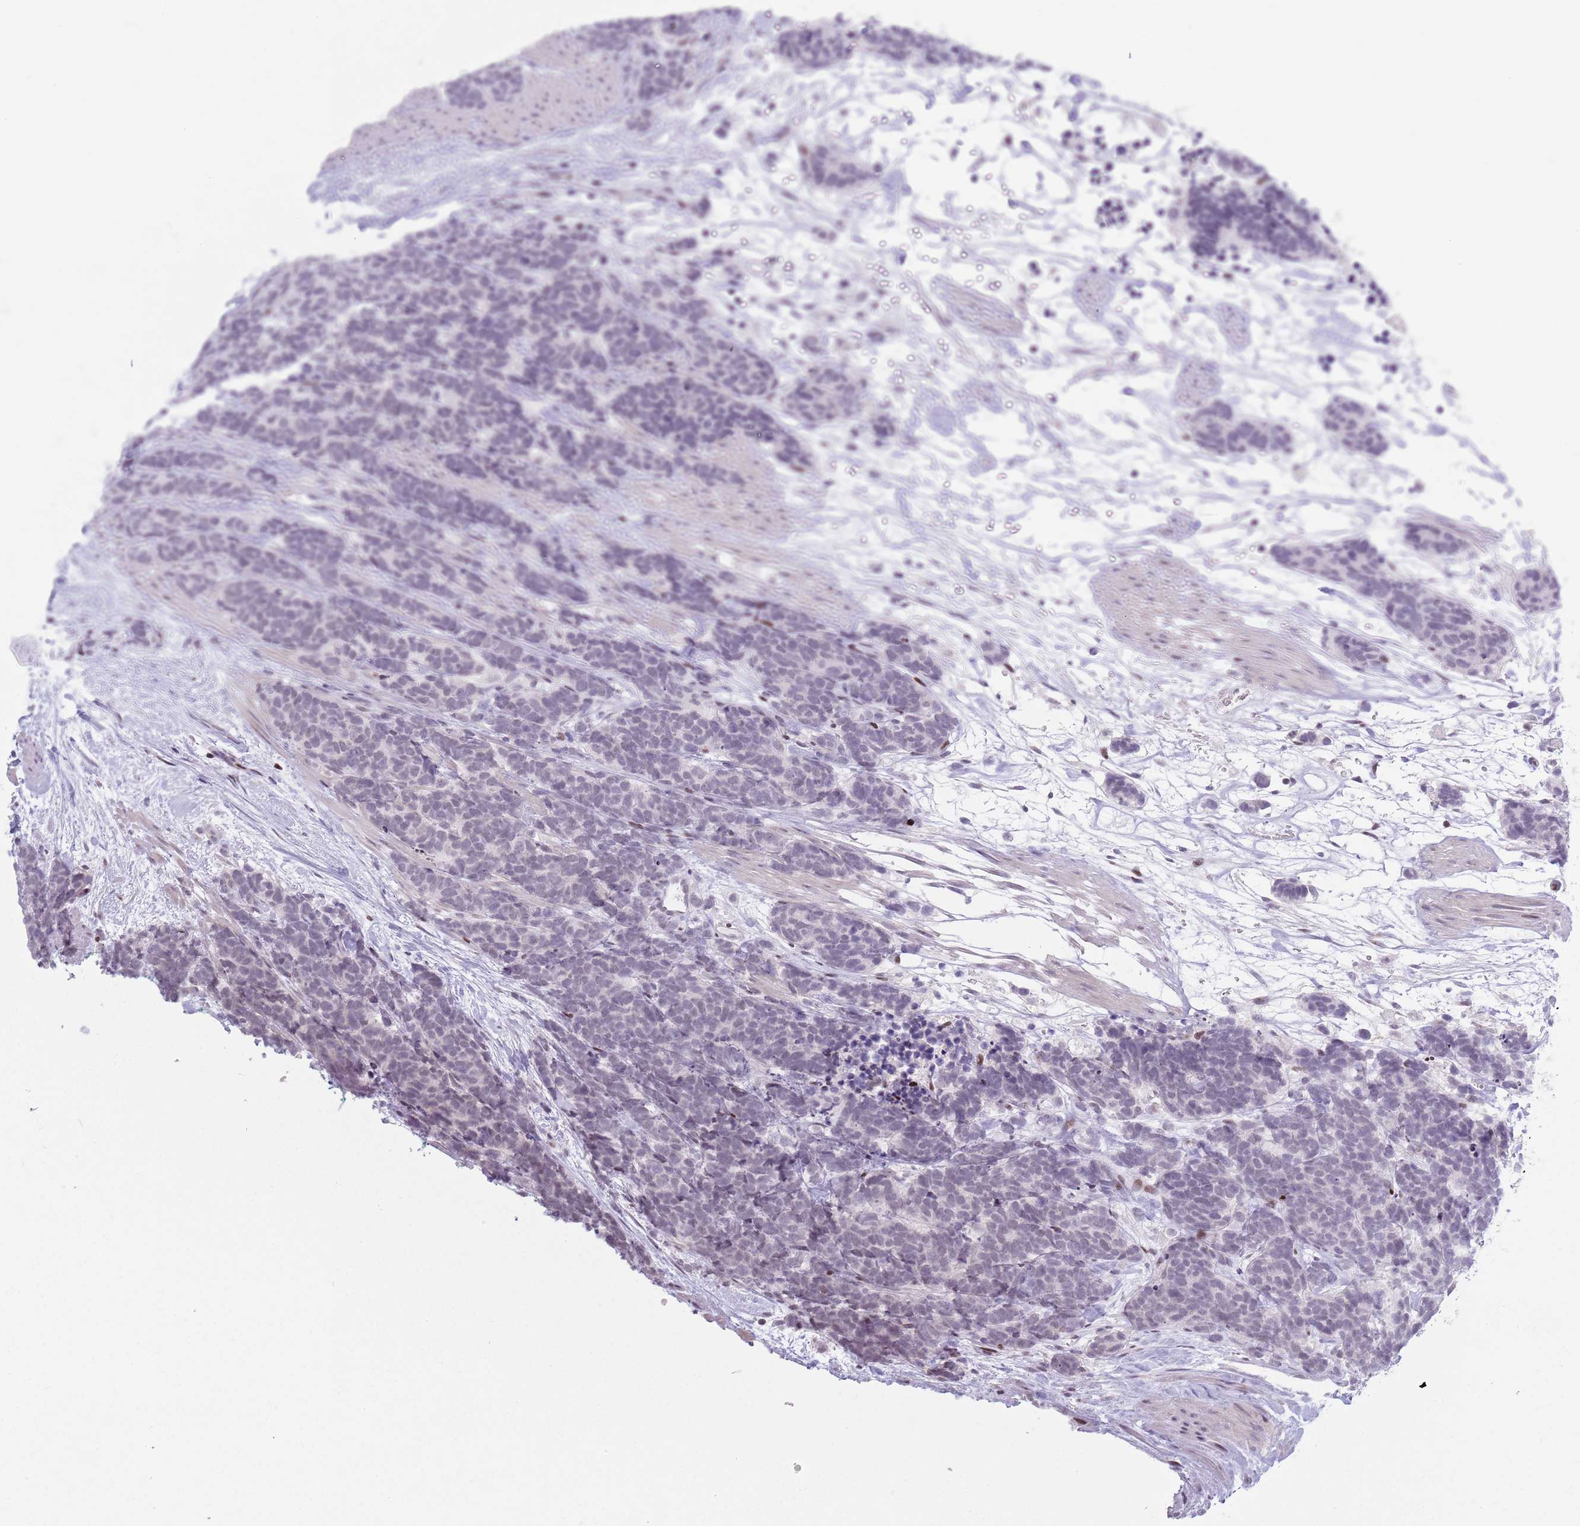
{"staining": {"intensity": "negative", "quantity": "none", "location": "none"}, "tissue": "carcinoid", "cell_type": "Tumor cells", "image_type": "cancer", "snomed": [{"axis": "morphology", "description": "Carcinoma, NOS"}, {"axis": "morphology", "description": "Carcinoid, malignant, NOS"}, {"axis": "topography", "description": "Prostate"}], "caption": "Carcinoid stained for a protein using IHC displays no positivity tumor cells.", "gene": "MFSD10", "patient": {"sex": "male", "age": 57}}